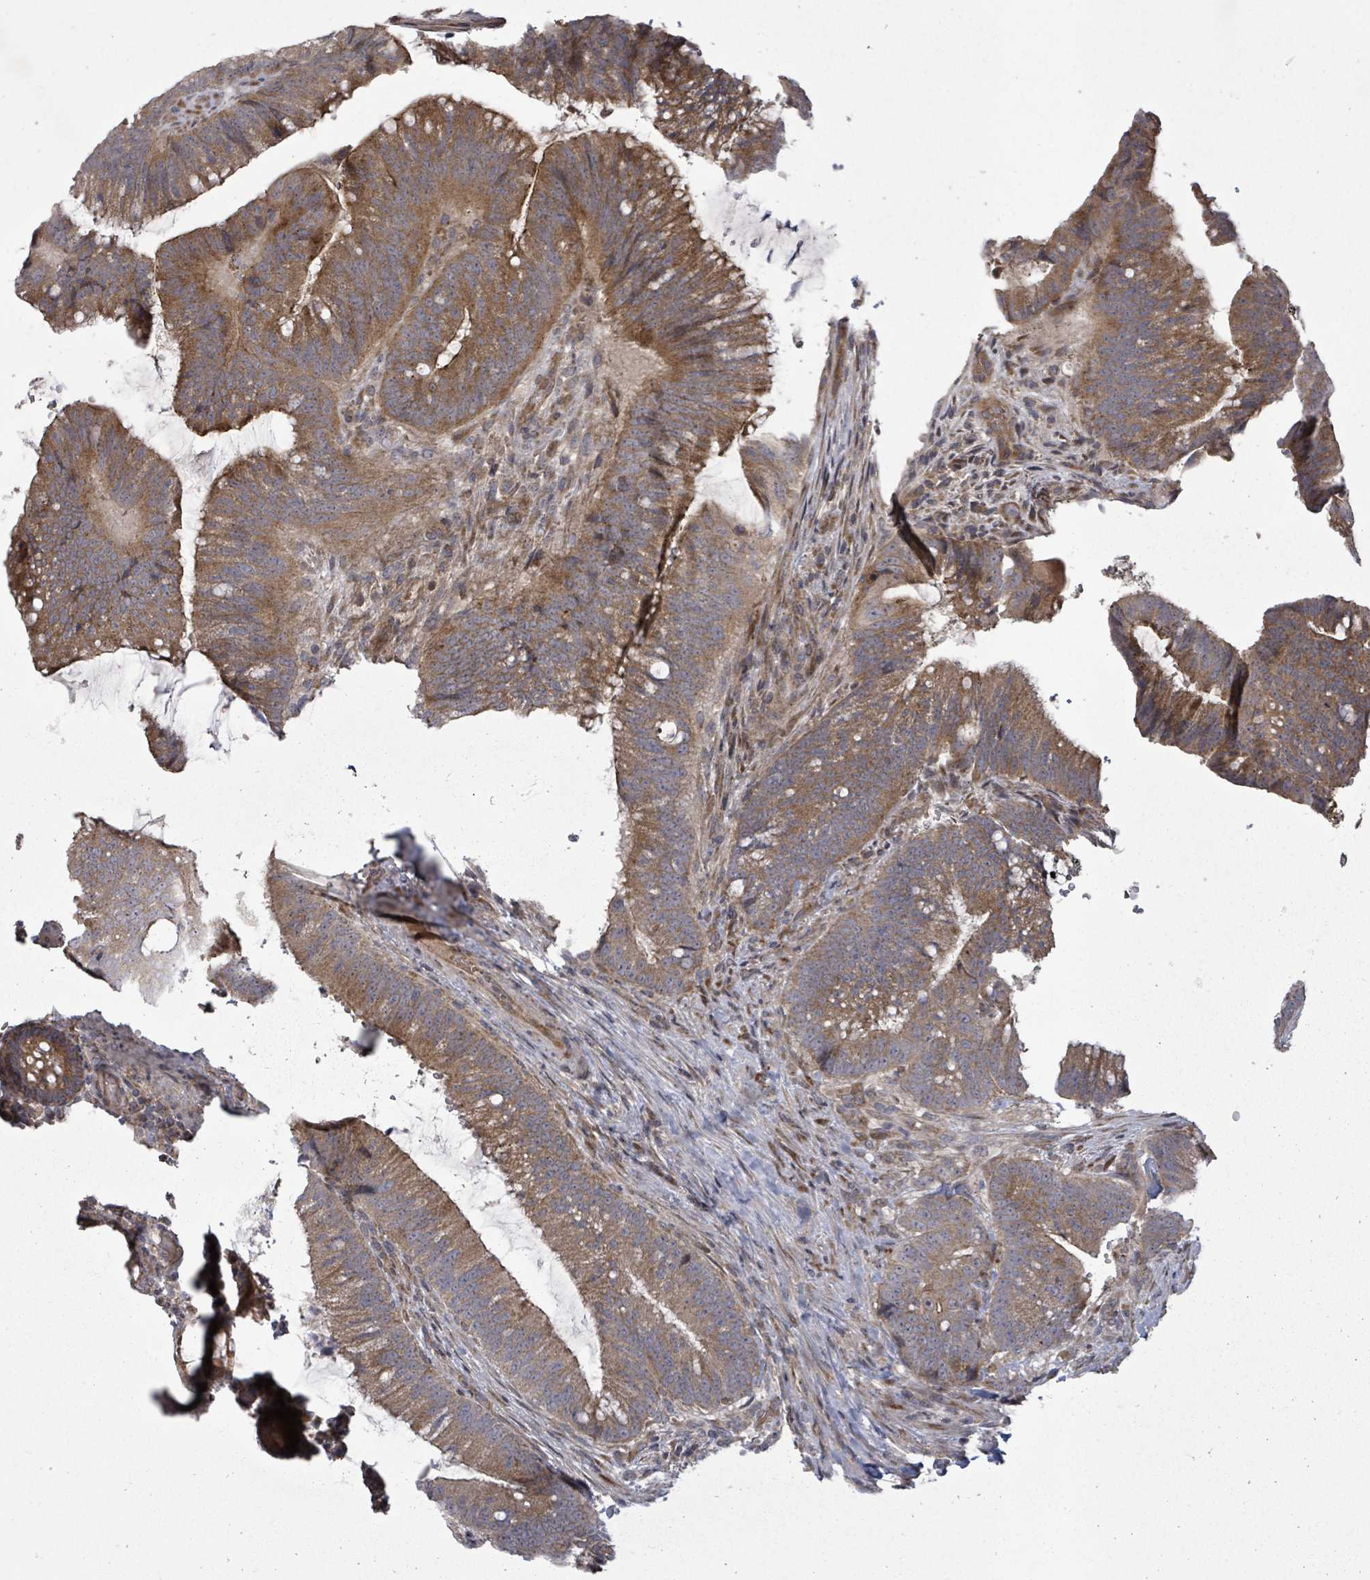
{"staining": {"intensity": "moderate", "quantity": ">75%", "location": "cytoplasmic/membranous"}, "tissue": "colorectal cancer", "cell_type": "Tumor cells", "image_type": "cancer", "snomed": [{"axis": "morphology", "description": "Adenocarcinoma, NOS"}, {"axis": "topography", "description": "Colon"}], "caption": "Tumor cells demonstrate medium levels of moderate cytoplasmic/membranous staining in approximately >75% of cells in colorectal adenocarcinoma.", "gene": "KRTAP27-1", "patient": {"sex": "female", "age": 43}}